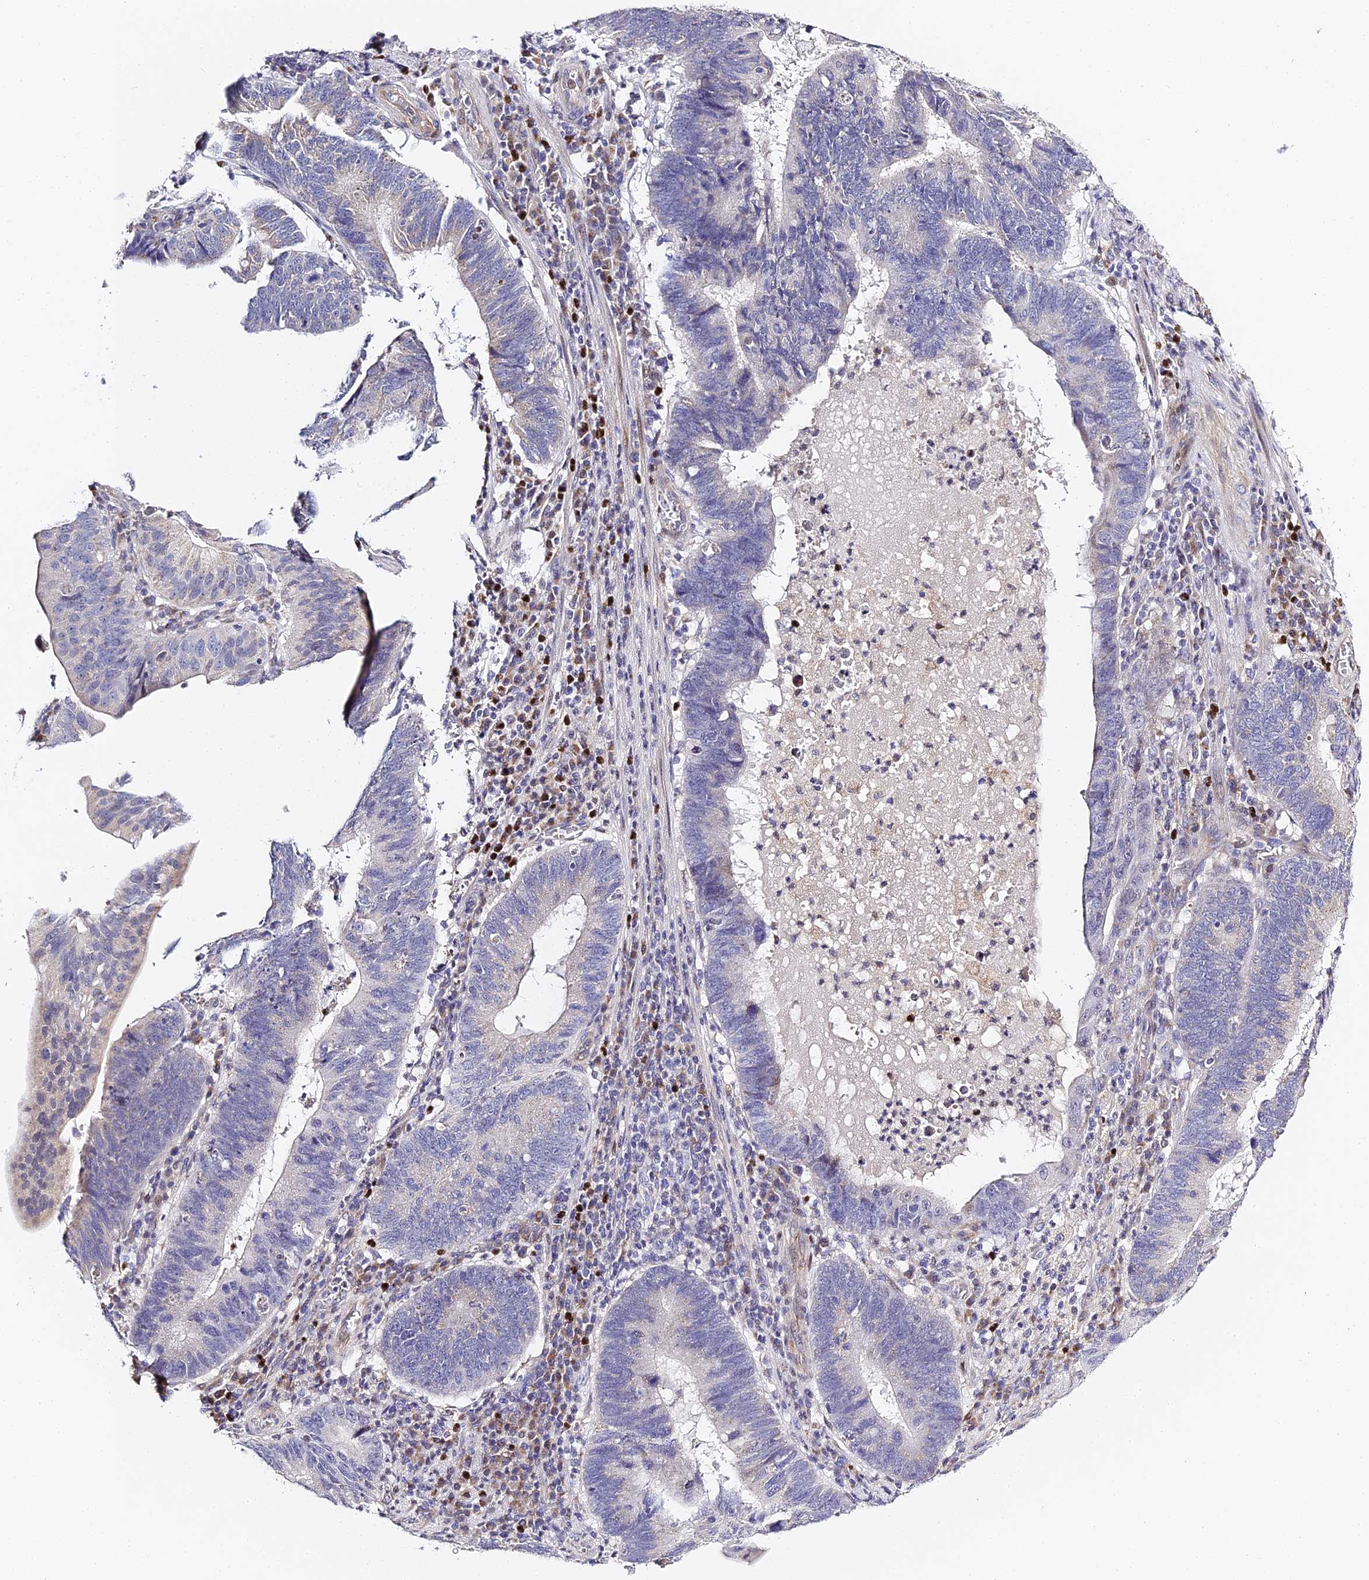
{"staining": {"intensity": "negative", "quantity": "none", "location": "none"}, "tissue": "stomach cancer", "cell_type": "Tumor cells", "image_type": "cancer", "snomed": [{"axis": "morphology", "description": "Adenocarcinoma, NOS"}, {"axis": "topography", "description": "Stomach"}], "caption": "High magnification brightfield microscopy of stomach adenocarcinoma stained with DAB (3,3'-diaminobenzidine) (brown) and counterstained with hematoxylin (blue): tumor cells show no significant staining. The staining is performed using DAB brown chromogen with nuclei counter-stained in using hematoxylin.", "gene": "SERP1", "patient": {"sex": "male", "age": 59}}